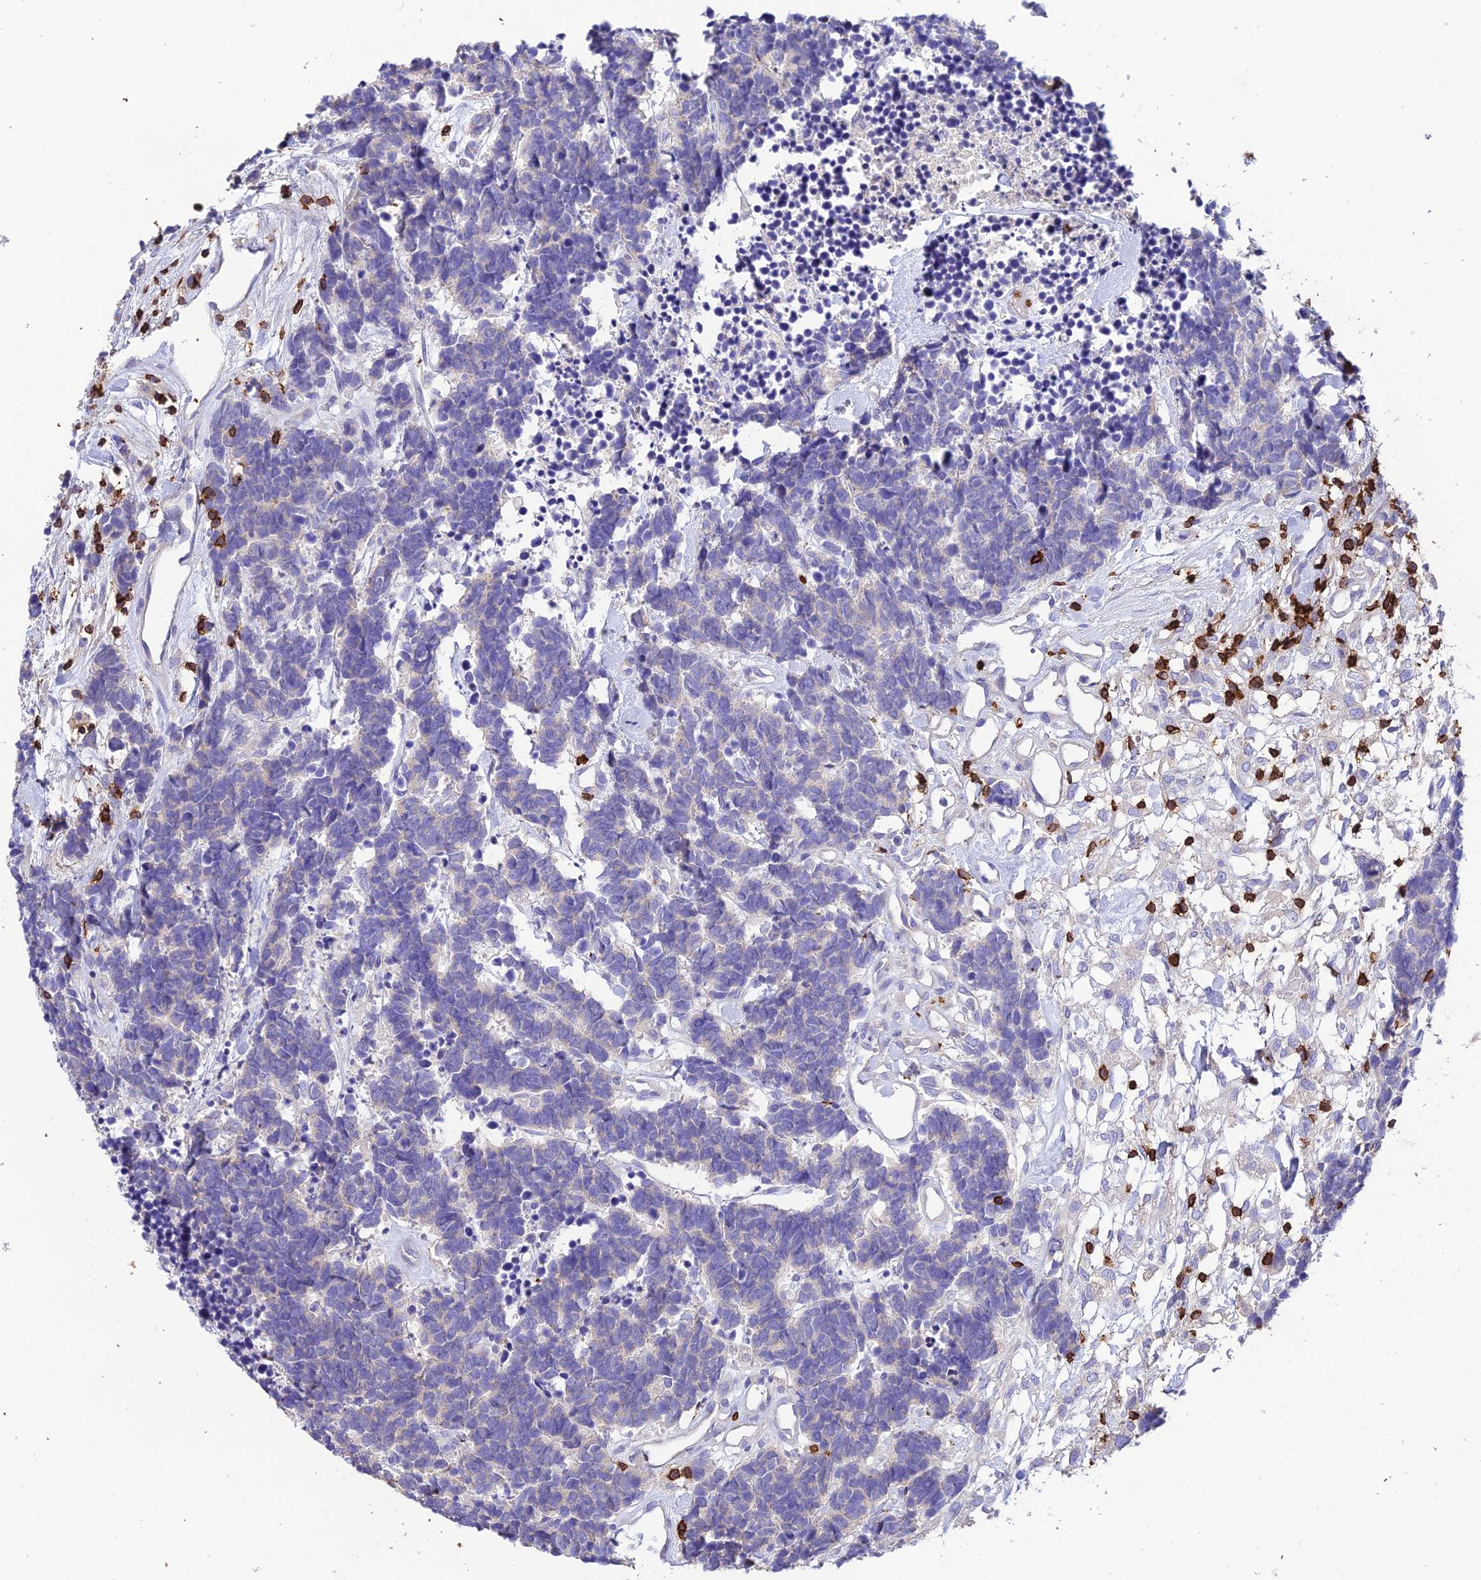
{"staining": {"intensity": "negative", "quantity": "none", "location": "none"}, "tissue": "carcinoid", "cell_type": "Tumor cells", "image_type": "cancer", "snomed": [{"axis": "morphology", "description": "Carcinoma, NOS"}, {"axis": "morphology", "description": "Carcinoid, malignant, NOS"}, {"axis": "topography", "description": "Urinary bladder"}], "caption": "Tumor cells are negative for protein expression in human carcinoid. (DAB IHC, high magnification).", "gene": "PTPRCAP", "patient": {"sex": "male", "age": 57}}